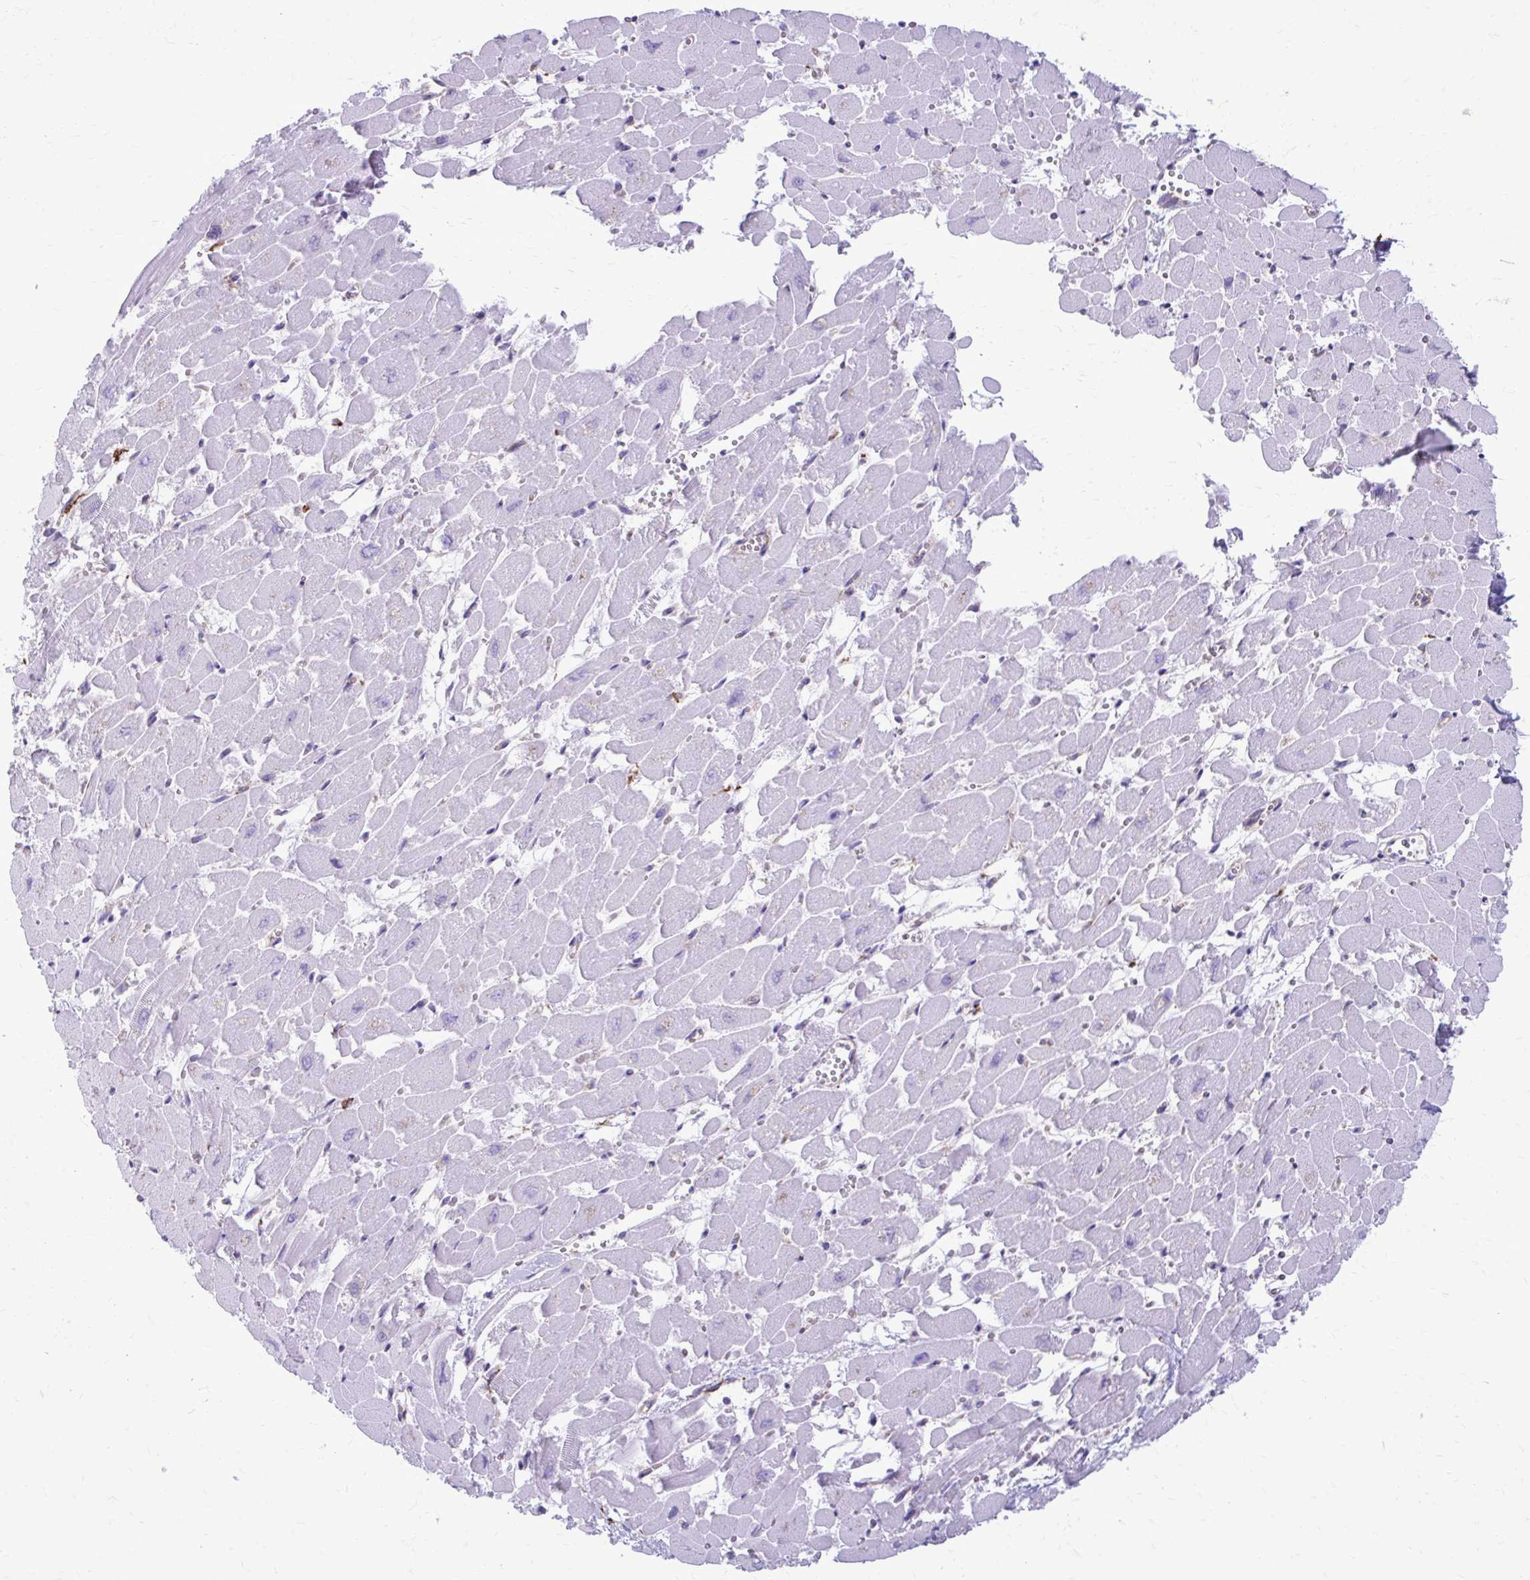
{"staining": {"intensity": "negative", "quantity": "none", "location": "none"}, "tissue": "heart muscle", "cell_type": "Cardiomyocytes", "image_type": "normal", "snomed": [{"axis": "morphology", "description": "Normal tissue, NOS"}, {"axis": "topography", "description": "Heart"}], "caption": "Immunohistochemistry (IHC) photomicrograph of unremarkable heart muscle: heart muscle stained with DAB exhibits no significant protein staining in cardiomyocytes. (DAB immunohistochemistry (IHC), high magnification).", "gene": "CLTA", "patient": {"sex": "female", "age": 52}}